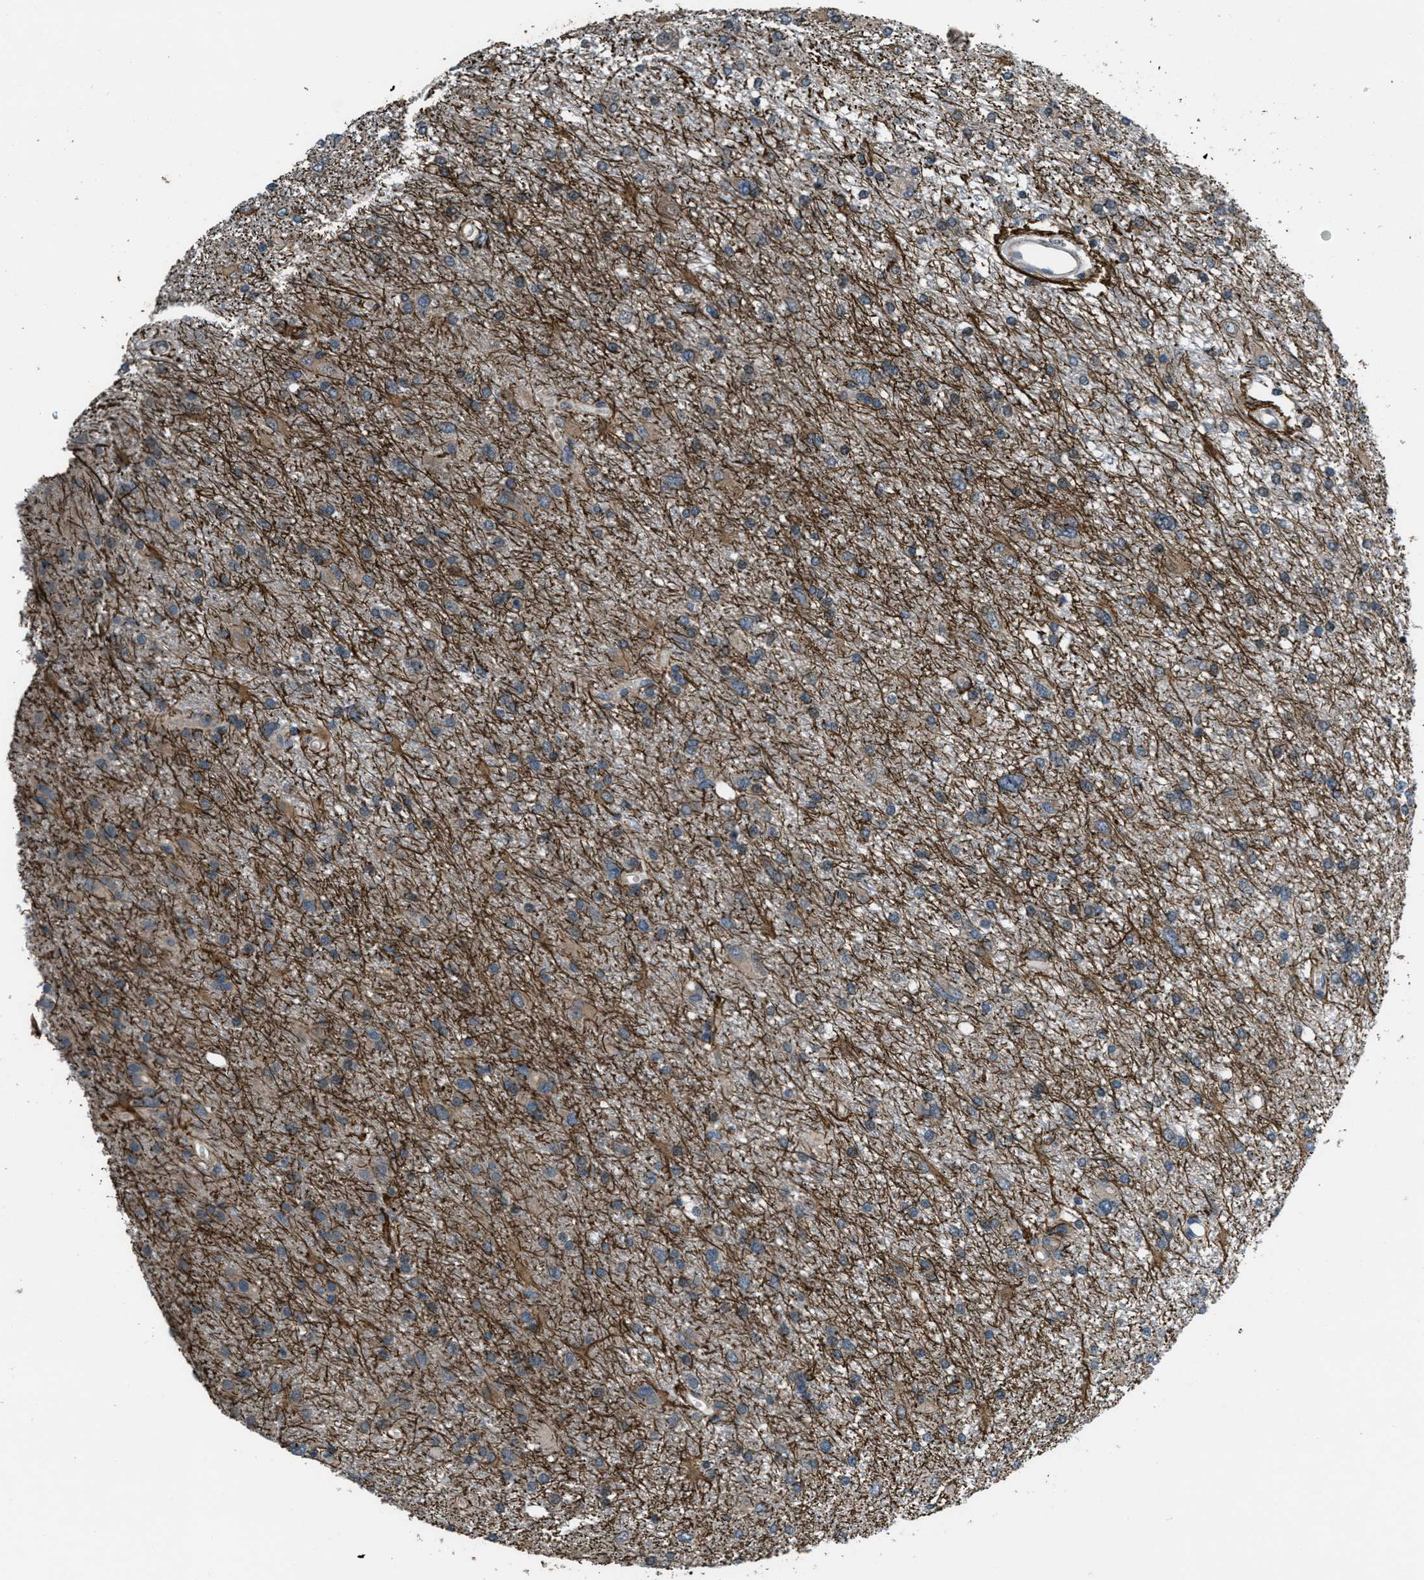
{"staining": {"intensity": "weak", "quantity": ">75%", "location": "cytoplasmic/membranous"}, "tissue": "glioma", "cell_type": "Tumor cells", "image_type": "cancer", "snomed": [{"axis": "morphology", "description": "Glioma, malignant, High grade"}, {"axis": "topography", "description": "Brain"}], "caption": "Protein expression analysis of human glioma reveals weak cytoplasmic/membranous positivity in approximately >75% of tumor cells.", "gene": "NAT1", "patient": {"sex": "female", "age": 59}}